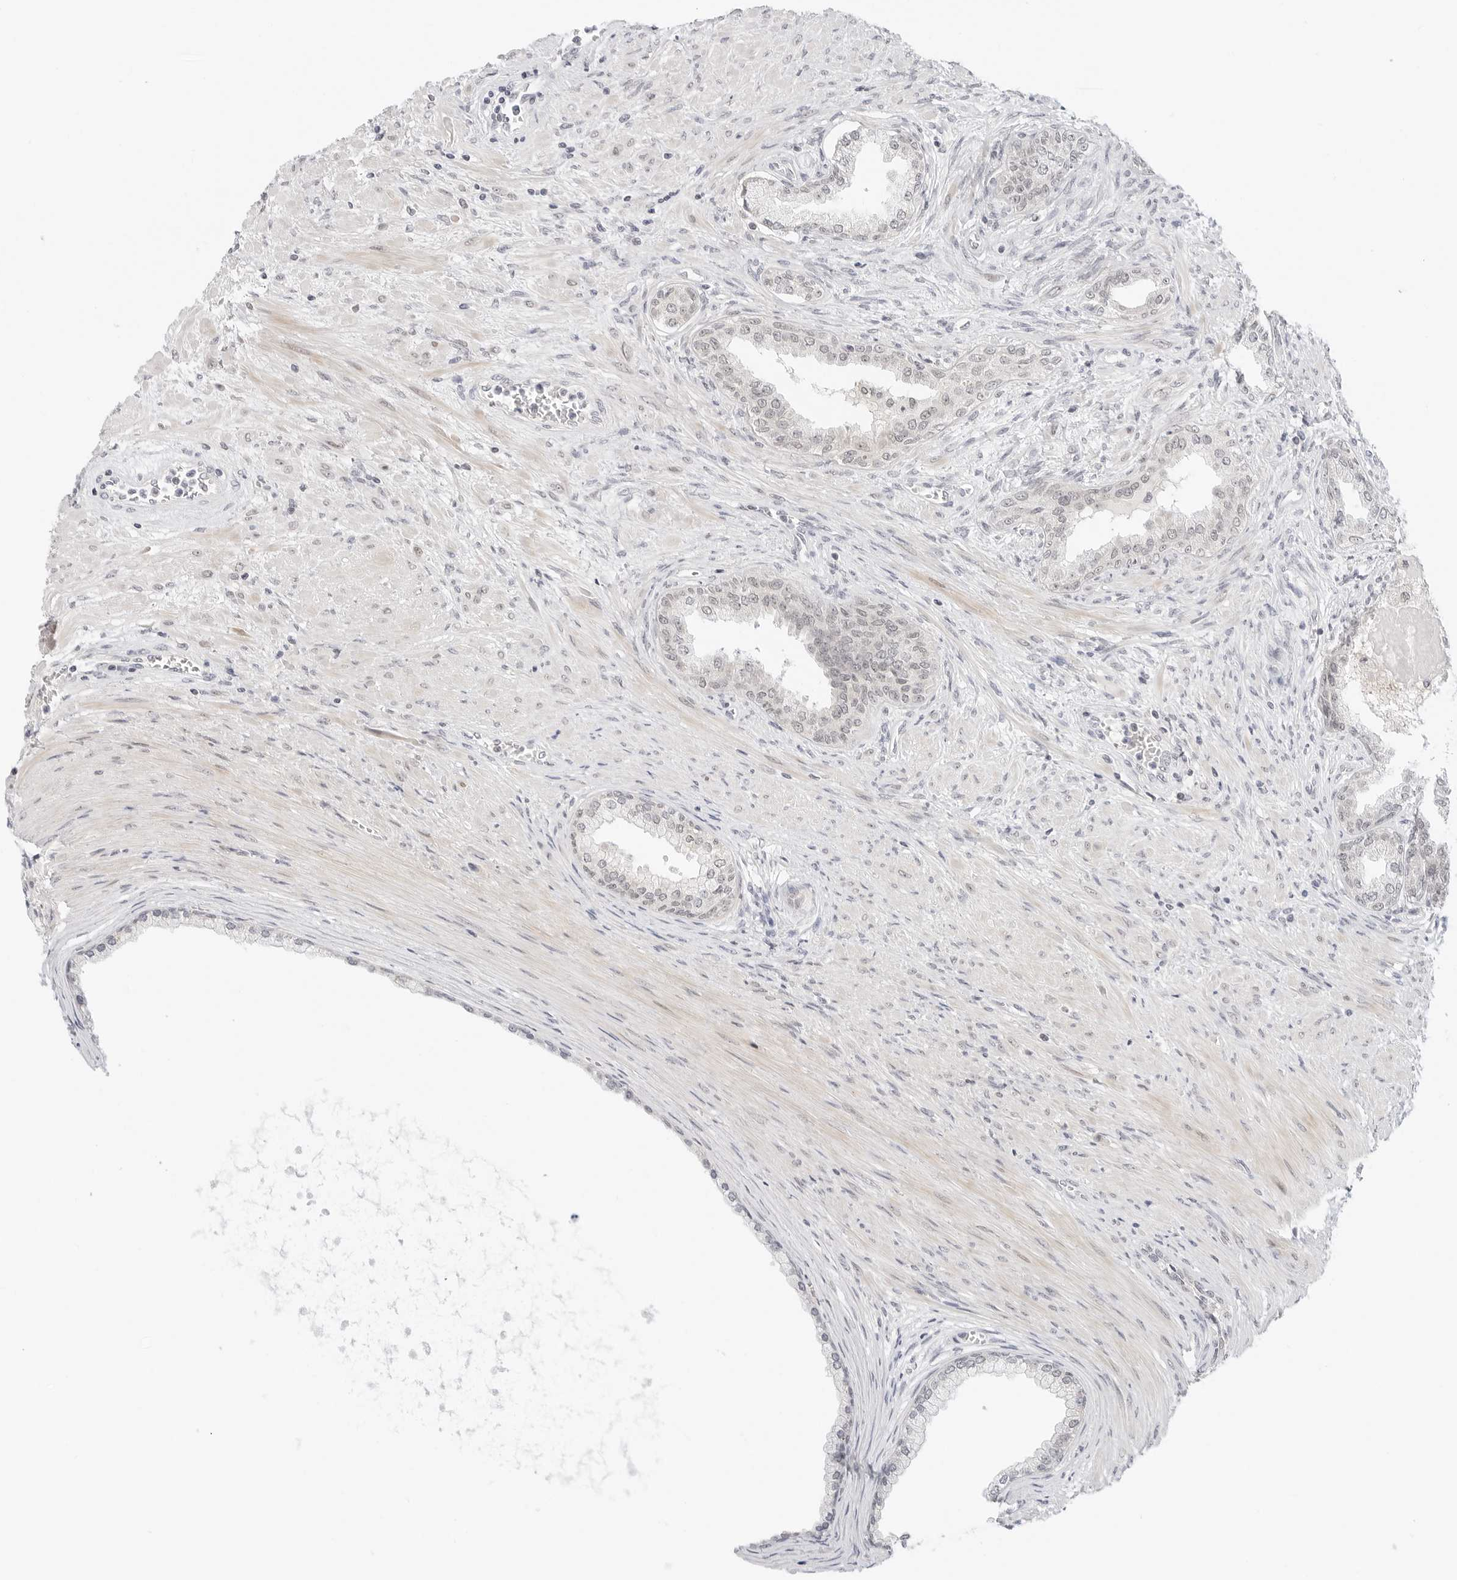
{"staining": {"intensity": "negative", "quantity": "none", "location": "none"}, "tissue": "prostate cancer", "cell_type": "Tumor cells", "image_type": "cancer", "snomed": [{"axis": "morphology", "description": "Normal tissue, NOS"}, {"axis": "morphology", "description": "Adenocarcinoma, Low grade"}, {"axis": "topography", "description": "Prostate"}, {"axis": "topography", "description": "Peripheral nerve tissue"}], "caption": "An immunohistochemistry micrograph of prostate cancer is shown. There is no staining in tumor cells of prostate cancer.", "gene": "TSEN2", "patient": {"sex": "male", "age": 71}}